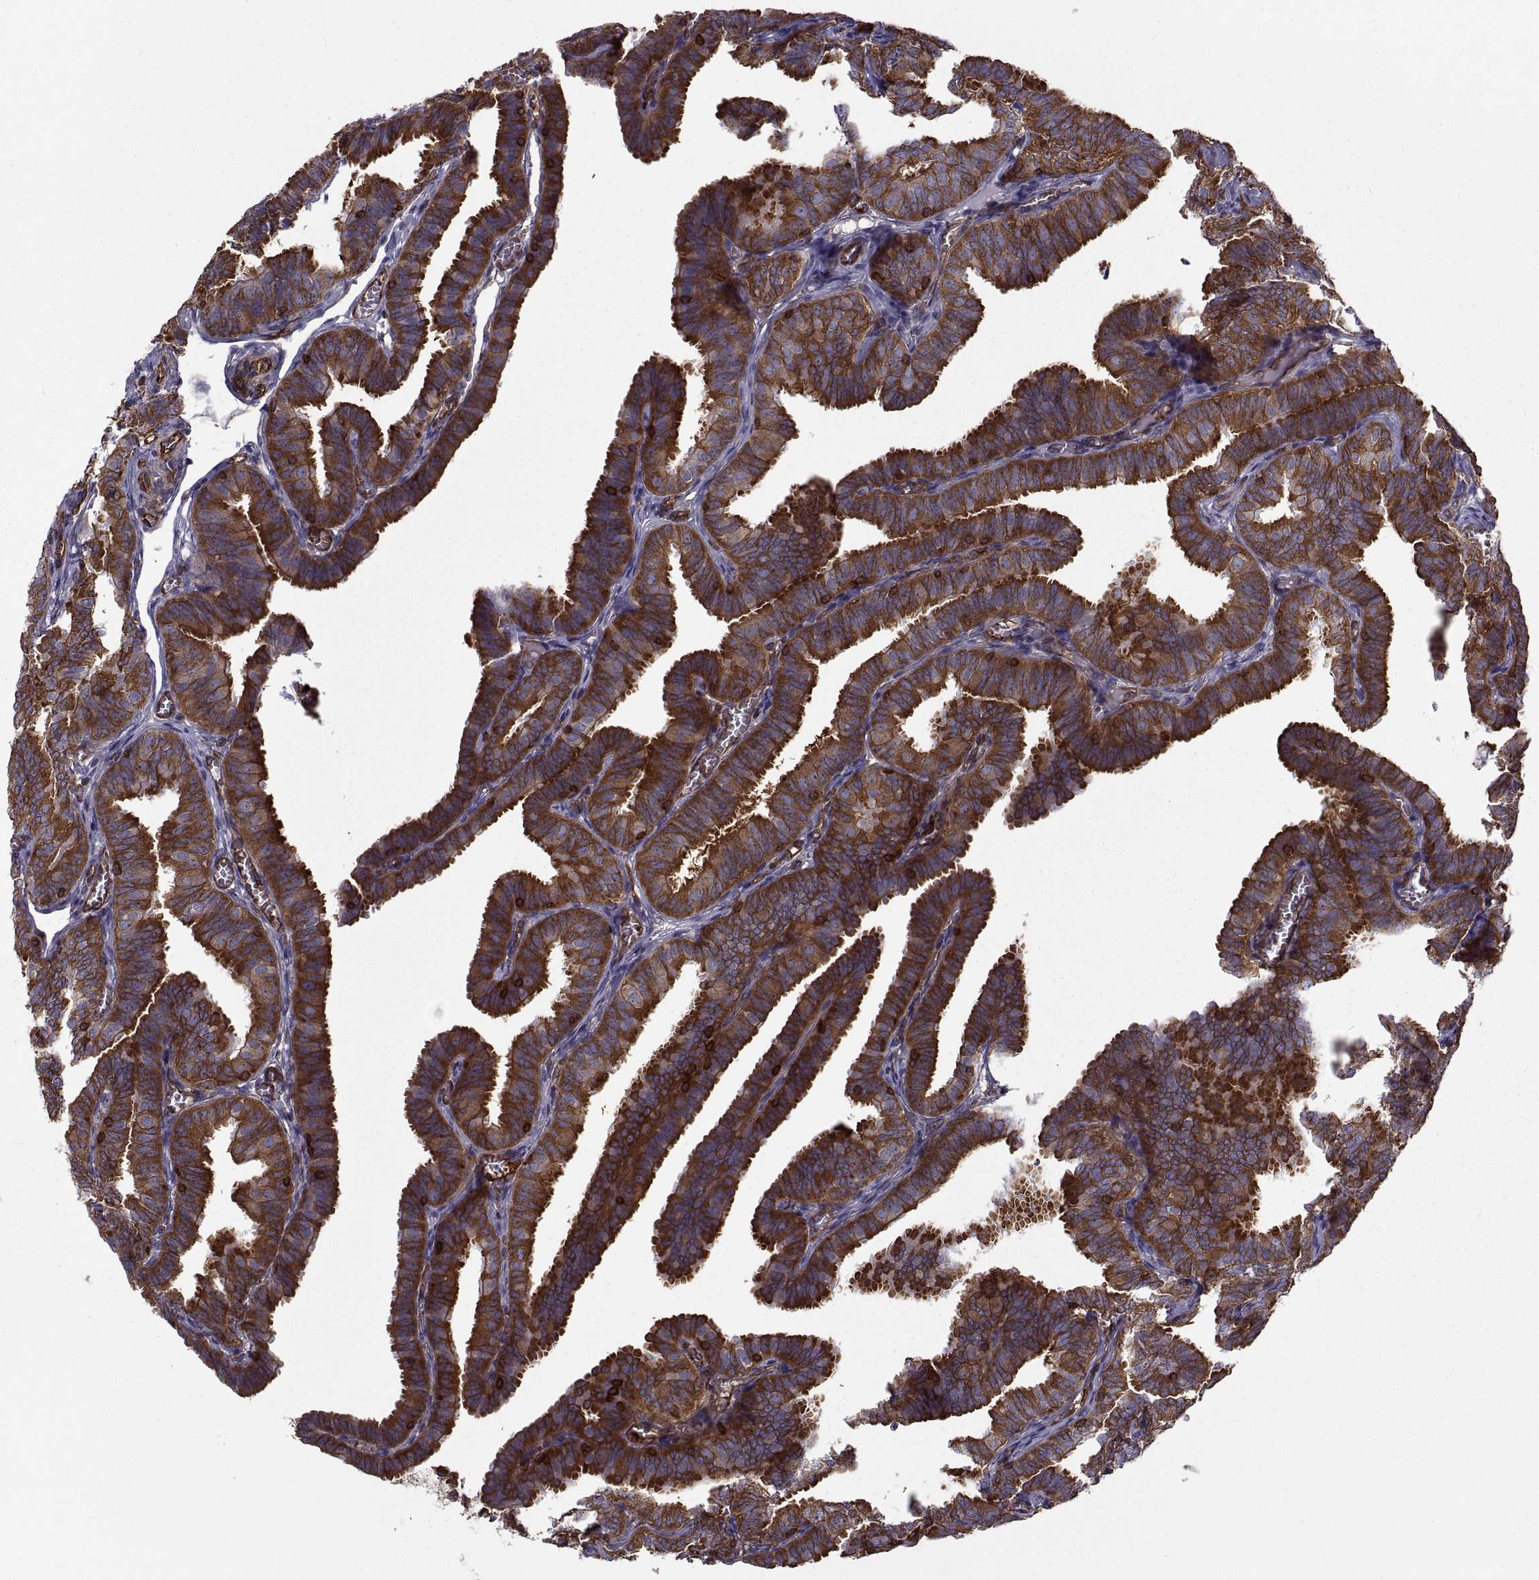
{"staining": {"intensity": "strong", "quantity": ">75%", "location": "cytoplasmic/membranous"}, "tissue": "fallopian tube", "cell_type": "Glandular cells", "image_type": "normal", "snomed": [{"axis": "morphology", "description": "Normal tissue, NOS"}, {"axis": "topography", "description": "Fallopian tube"}], "caption": "Protein staining exhibits strong cytoplasmic/membranous expression in approximately >75% of glandular cells in unremarkable fallopian tube. (Brightfield microscopy of DAB IHC at high magnification).", "gene": "MYH9", "patient": {"sex": "female", "age": 25}}